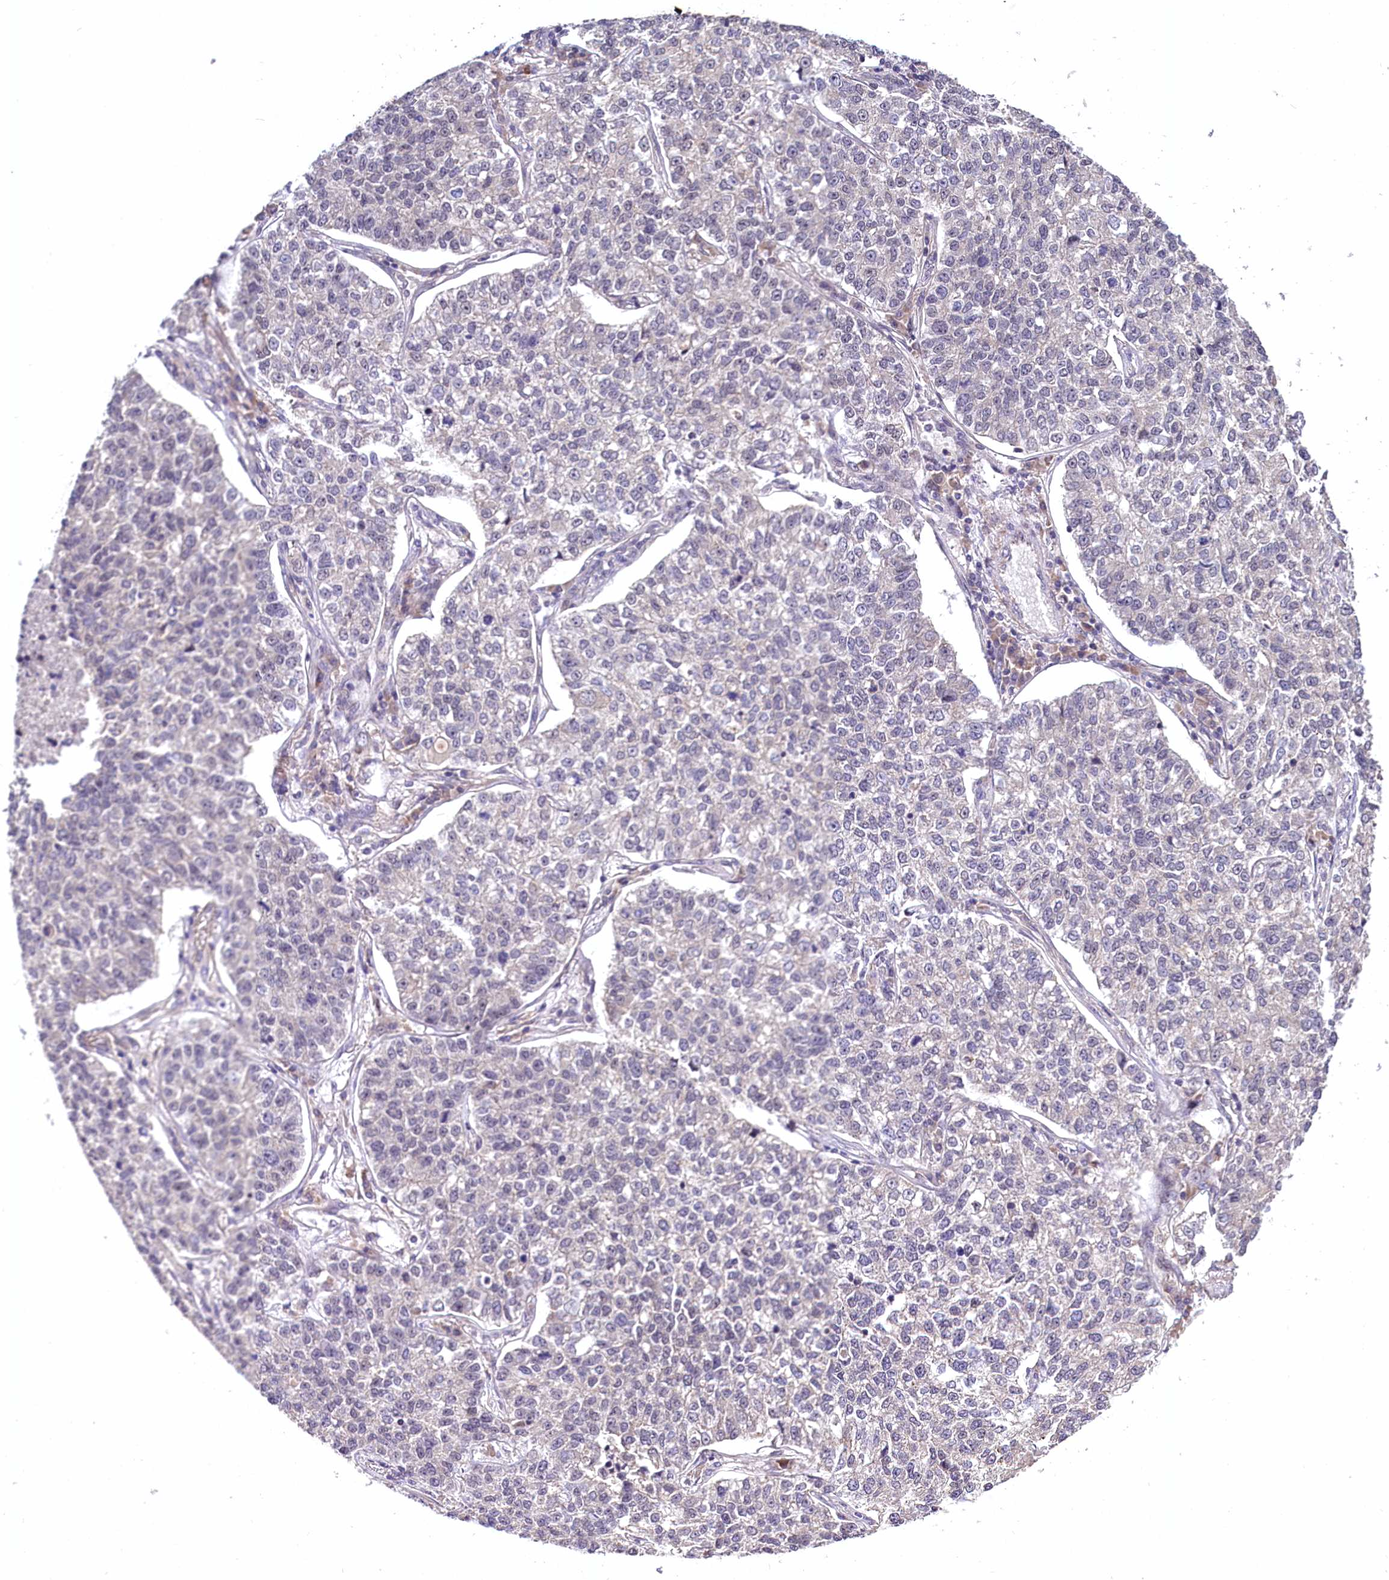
{"staining": {"intensity": "negative", "quantity": "none", "location": "none"}, "tissue": "lung cancer", "cell_type": "Tumor cells", "image_type": "cancer", "snomed": [{"axis": "morphology", "description": "Adenocarcinoma, NOS"}, {"axis": "topography", "description": "Lung"}], "caption": "IHC image of neoplastic tissue: adenocarcinoma (lung) stained with DAB (3,3'-diaminobenzidine) displays no significant protein positivity in tumor cells. (DAB (3,3'-diaminobenzidine) immunohistochemistry (IHC) with hematoxylin counter stain).", "gene": "UBE3A", "patient": {"sex": "male", "age": 49}}